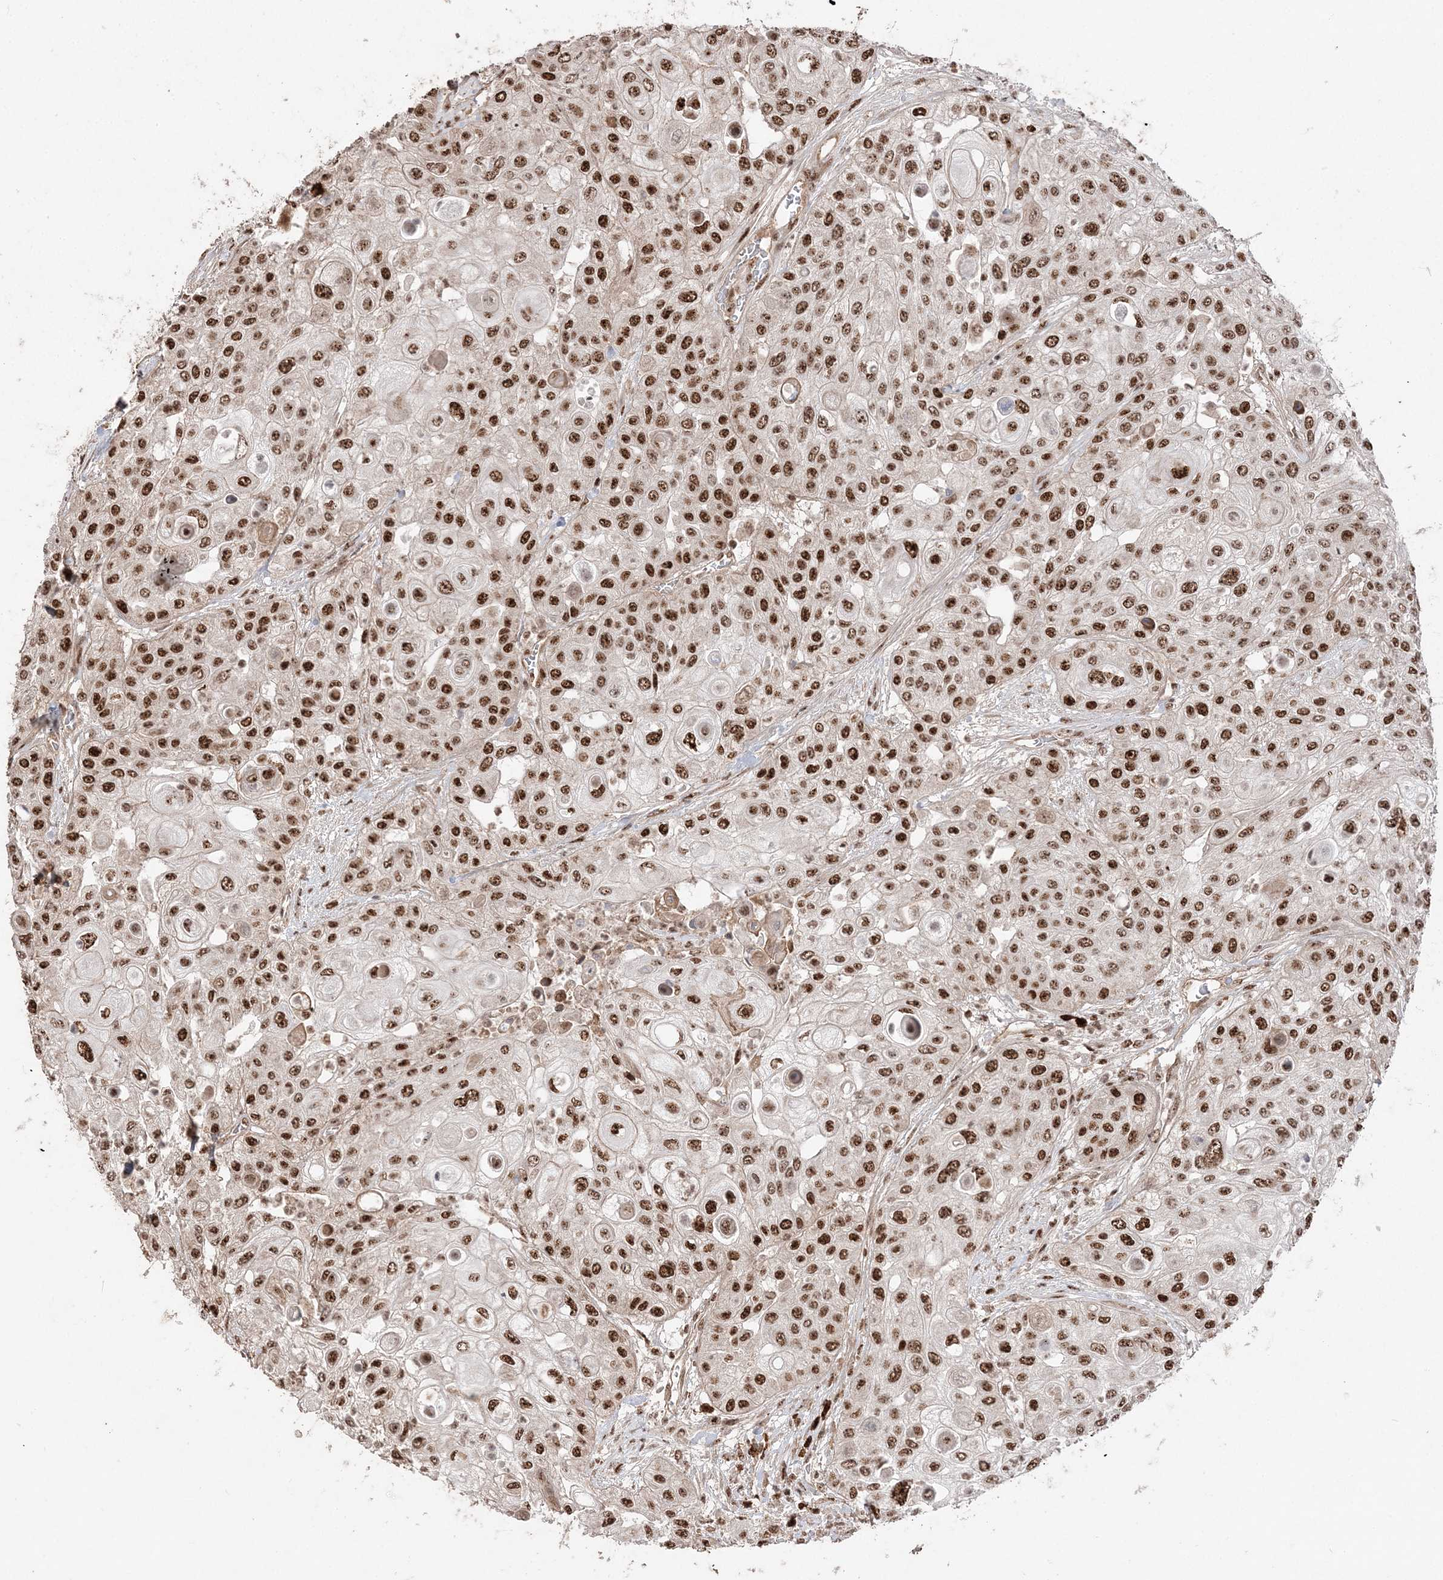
{"staining": {"intensity": "strong", "quantity": ">75%", "location": "nuclear"}, "tissue": "urothelial cancer", "cell_type": "Tumor cells", "image_type": "cancer", "snomed": [{"axis": "morphology", "description": "Urothelial carcinoma, High grade"}, {"axis": "topography", "description": "Urinary bladder"}], "caption": "The image demonstrates staining of high-grade urothelial carcinoma, revealing strong nuclear protein staining (brown color) within tumor cells.", "gene": "RBM17", "patient": {"sex": "female", "age": 79}}